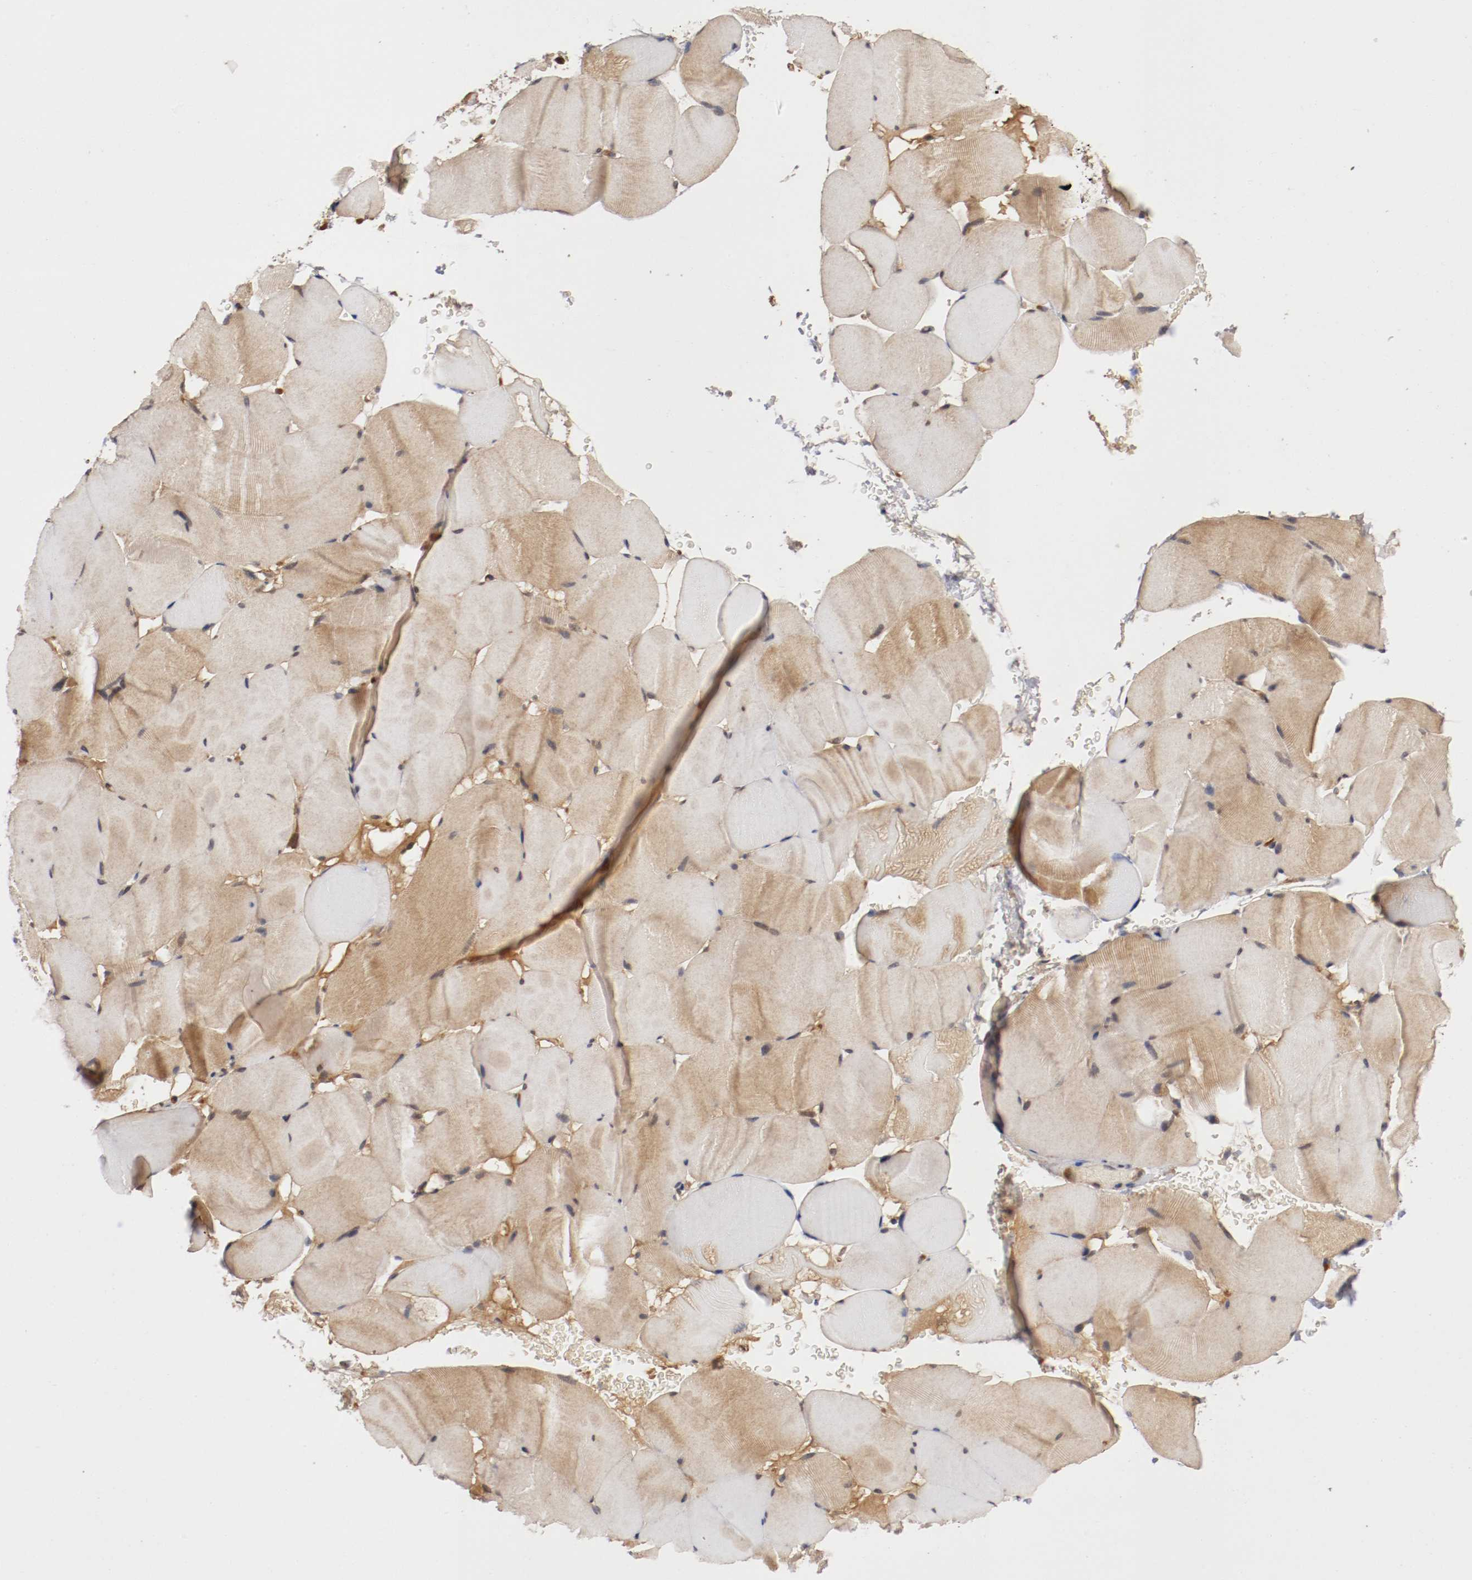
{"staining": {"intensity": "weak", "quantity": ">75%", "location": "cytoplasmic/membranous,nuclear"}, "tissue": "skeletal muscle", "cell_type": "Myocytes", "image_type": "normal", "snomed": [{"axis": "morphology", "description": "Normal tissue, NOS"}, {"axis": "topography", "description": "Skeletal muscle"}], "caption": "Skeletal muscle stained with DAB (3,3'-diaminobenzidine) immunohistochemistry exhibits low levels of weak cytoplasmic/membranous,nuclear expression in approximately >75% of myocytes. (Brightfield microscopy of DAB IHC at high magnification).", "gene": "DNMT3B", "patient": {"sex": "male", "age": 62}}